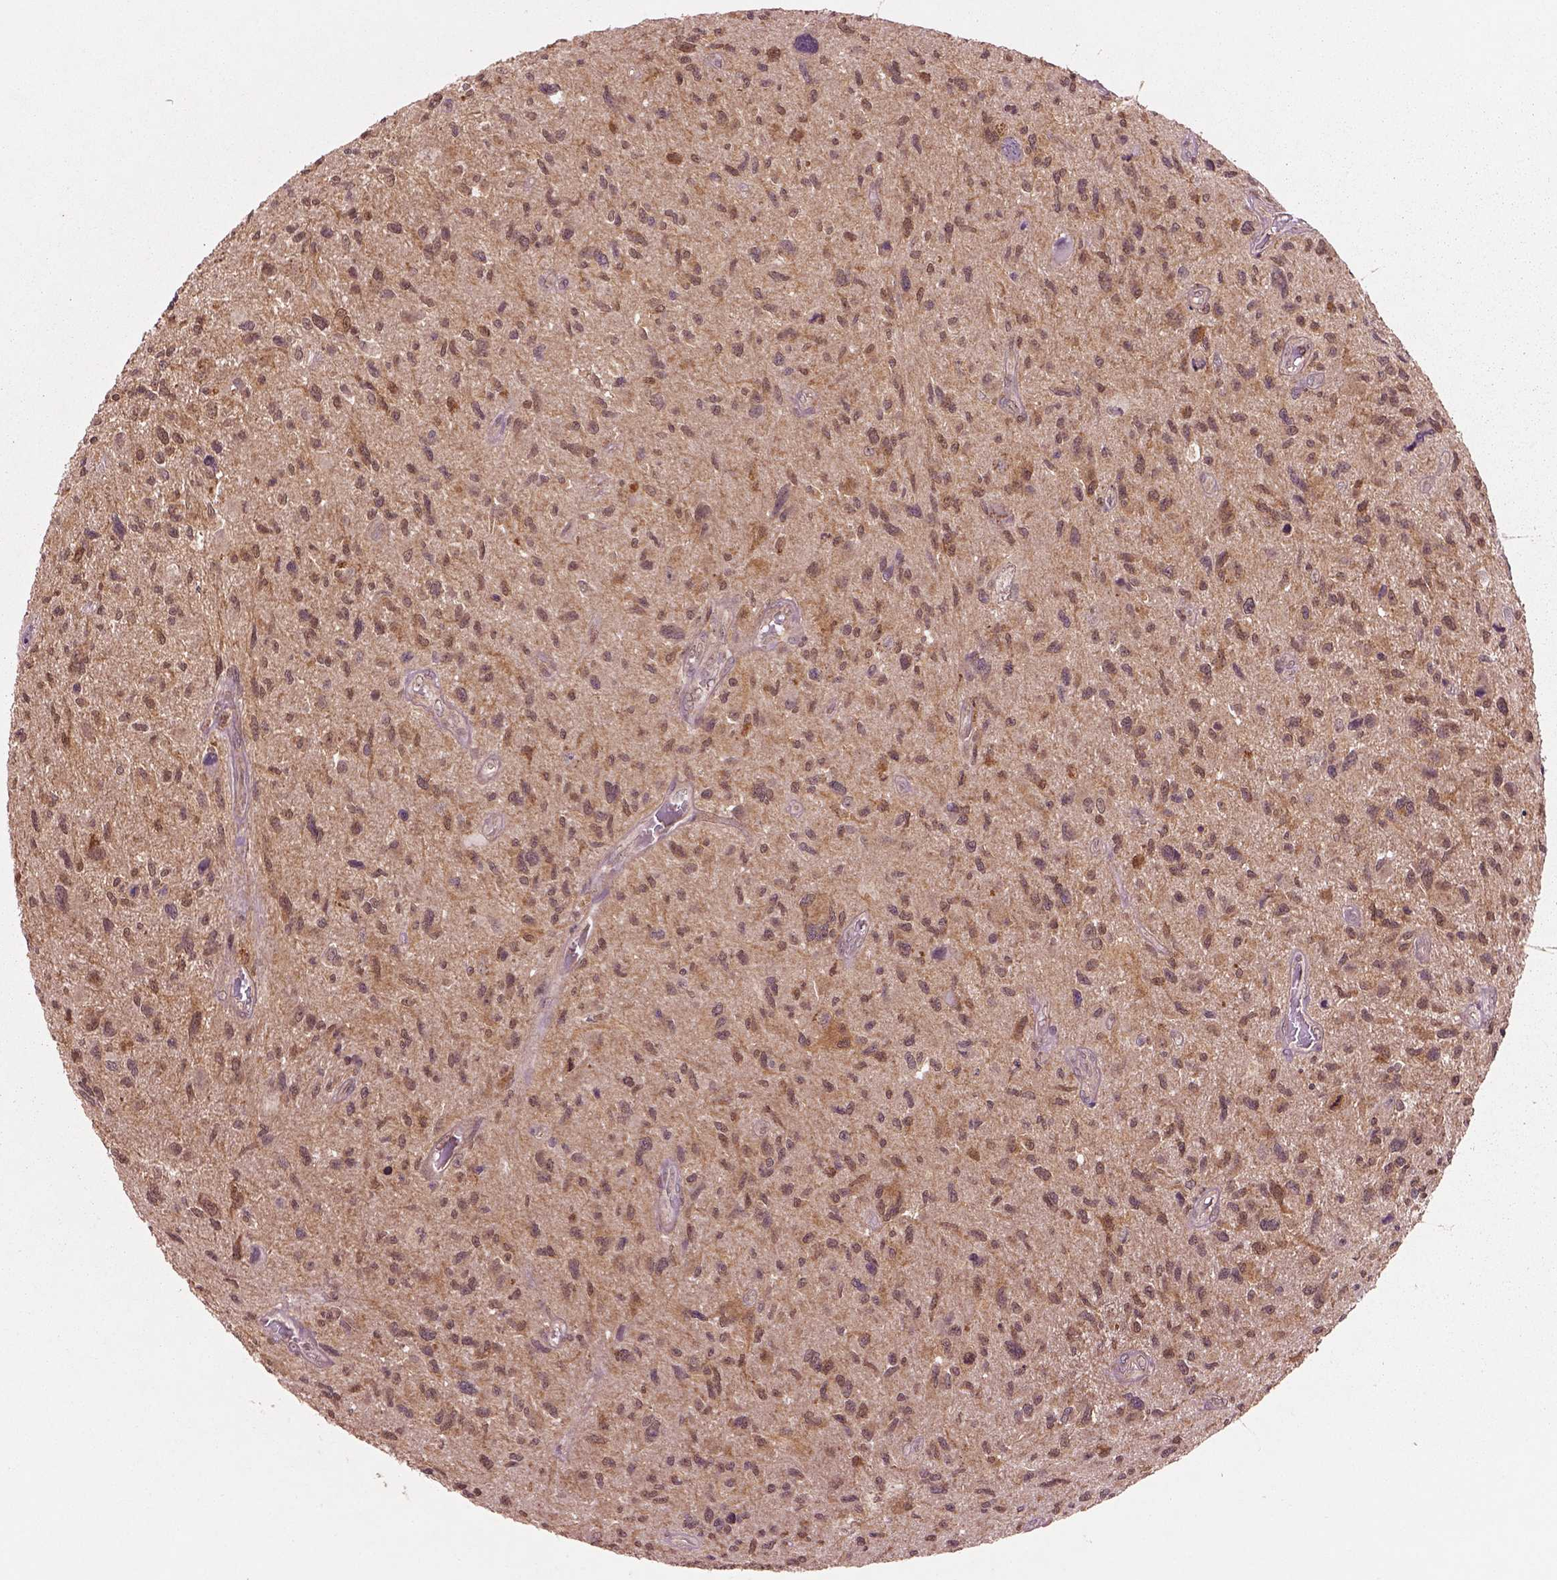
{"staining": {"intensity": "moderate", "quantity": ">75%", "location": "cytoplasmic/membranous"}, "tissue": "glioma", "cell_type": "Tumor cells", "image_type": "cancer", "snomed": [{"axis": "morphology", "description": "Glioma, malignant, NOS"}, {"axis": "morphology", "description": "Glioma, malignant, High grade"}, {"axis": "topography", "description": "Brain"}], "caption": "Glioma stained with DAB immunohistochemistry demonstrates medium levels of moderate cytoplasmic/membranous expression in approximately >75% of tumor cells.", "gene": "MDP1", "patient": {"sex": "female", "age": 71}}